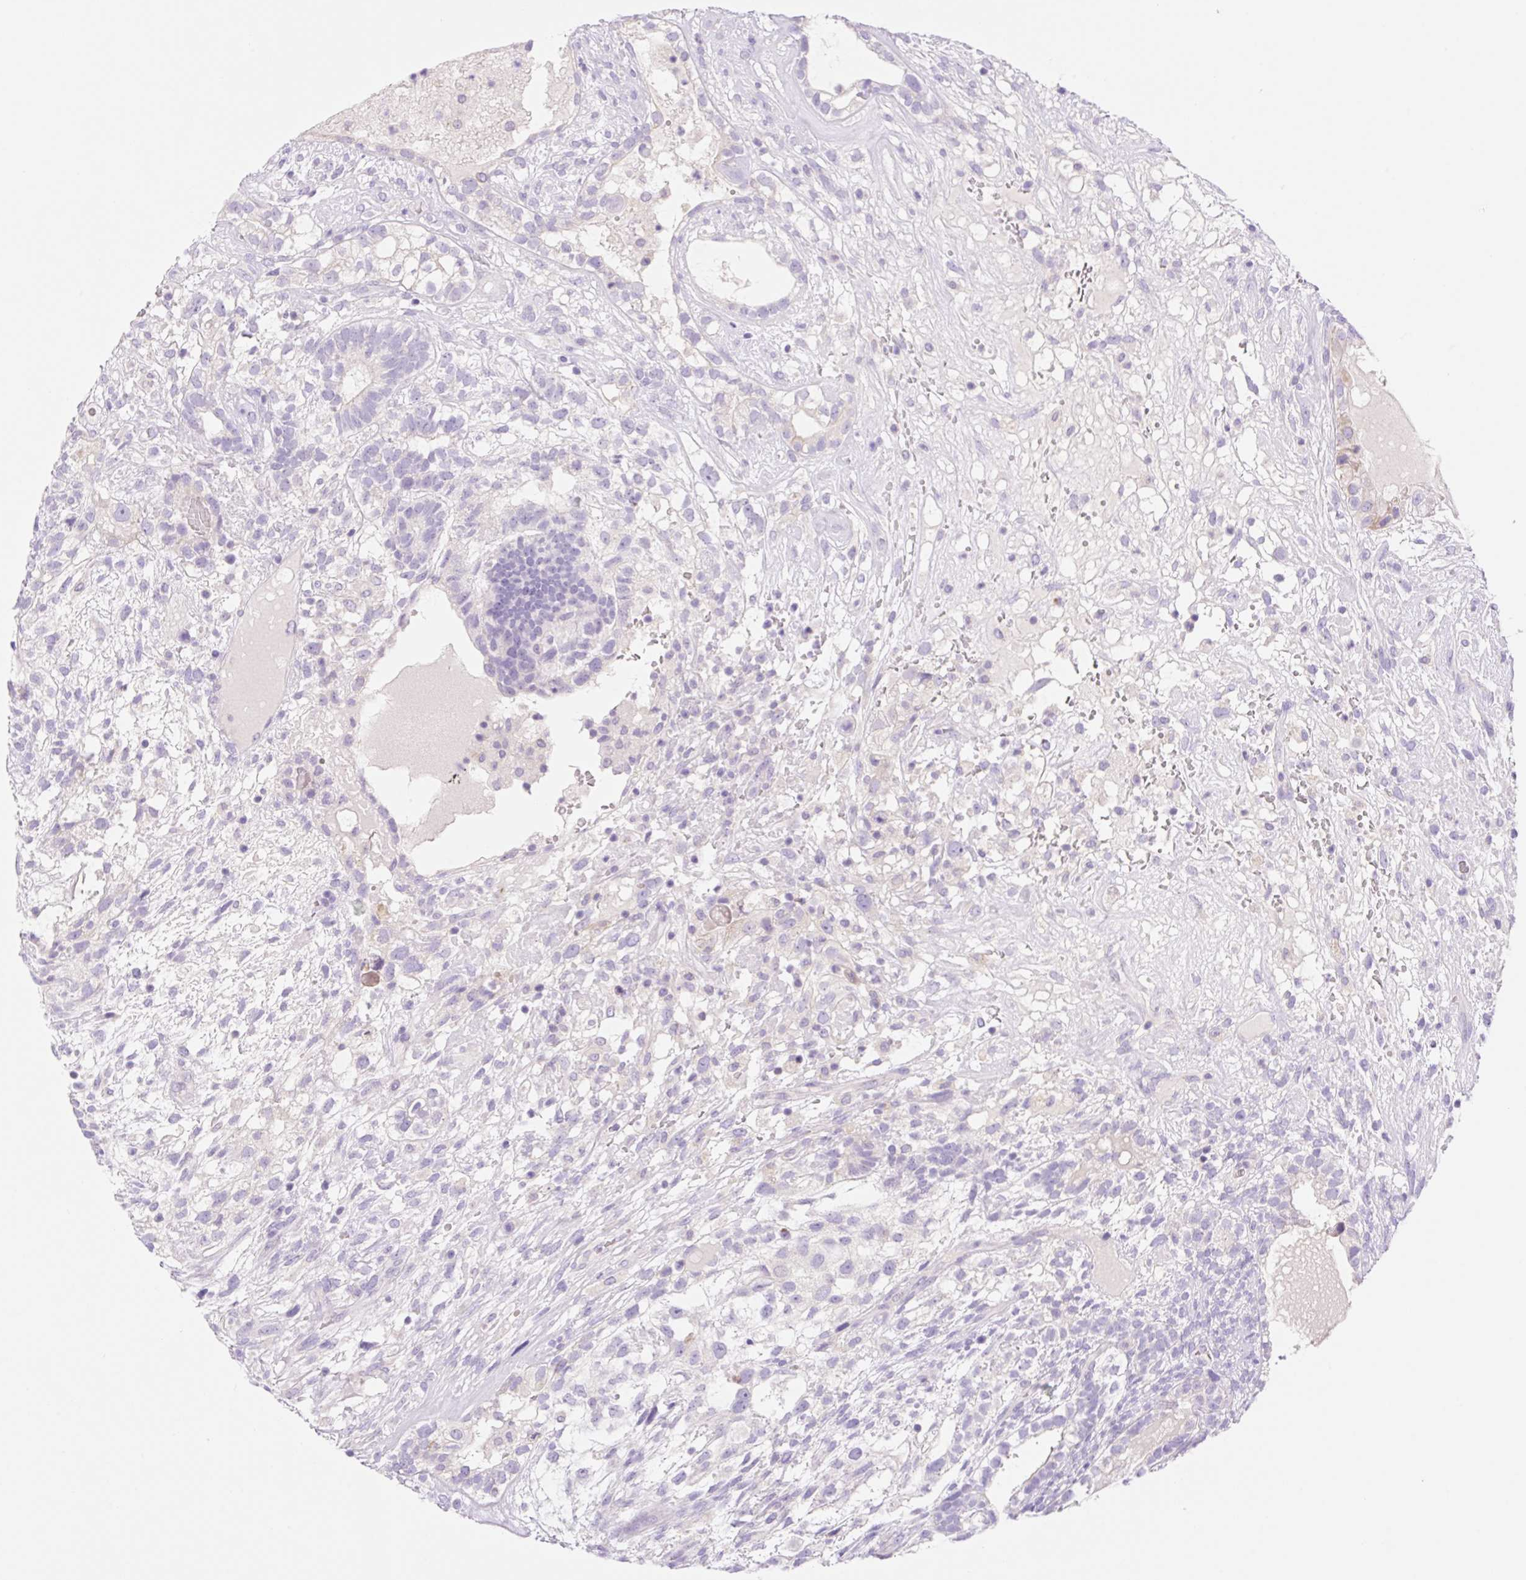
{"staining": {"intensity": "negative", "quantity": "none", "location": "none"}, "tissue": "testis cancer", "cell_type": "Tumor cells", "image_type": "cancer", "snomed": [{"axis": "morphology", "description": "Seminoma, NOS"}, {"axis": "morphology", "description": "Carcinoma, Embryonal, NOS"}, {"axis": "topography", "description": "Testis"}], "caption": "The photomicrograph reveals no staining of tumor cells in seminoma (testis).", "gene": "DENND5A", "patient": {"sex": "male", "age": 41}}